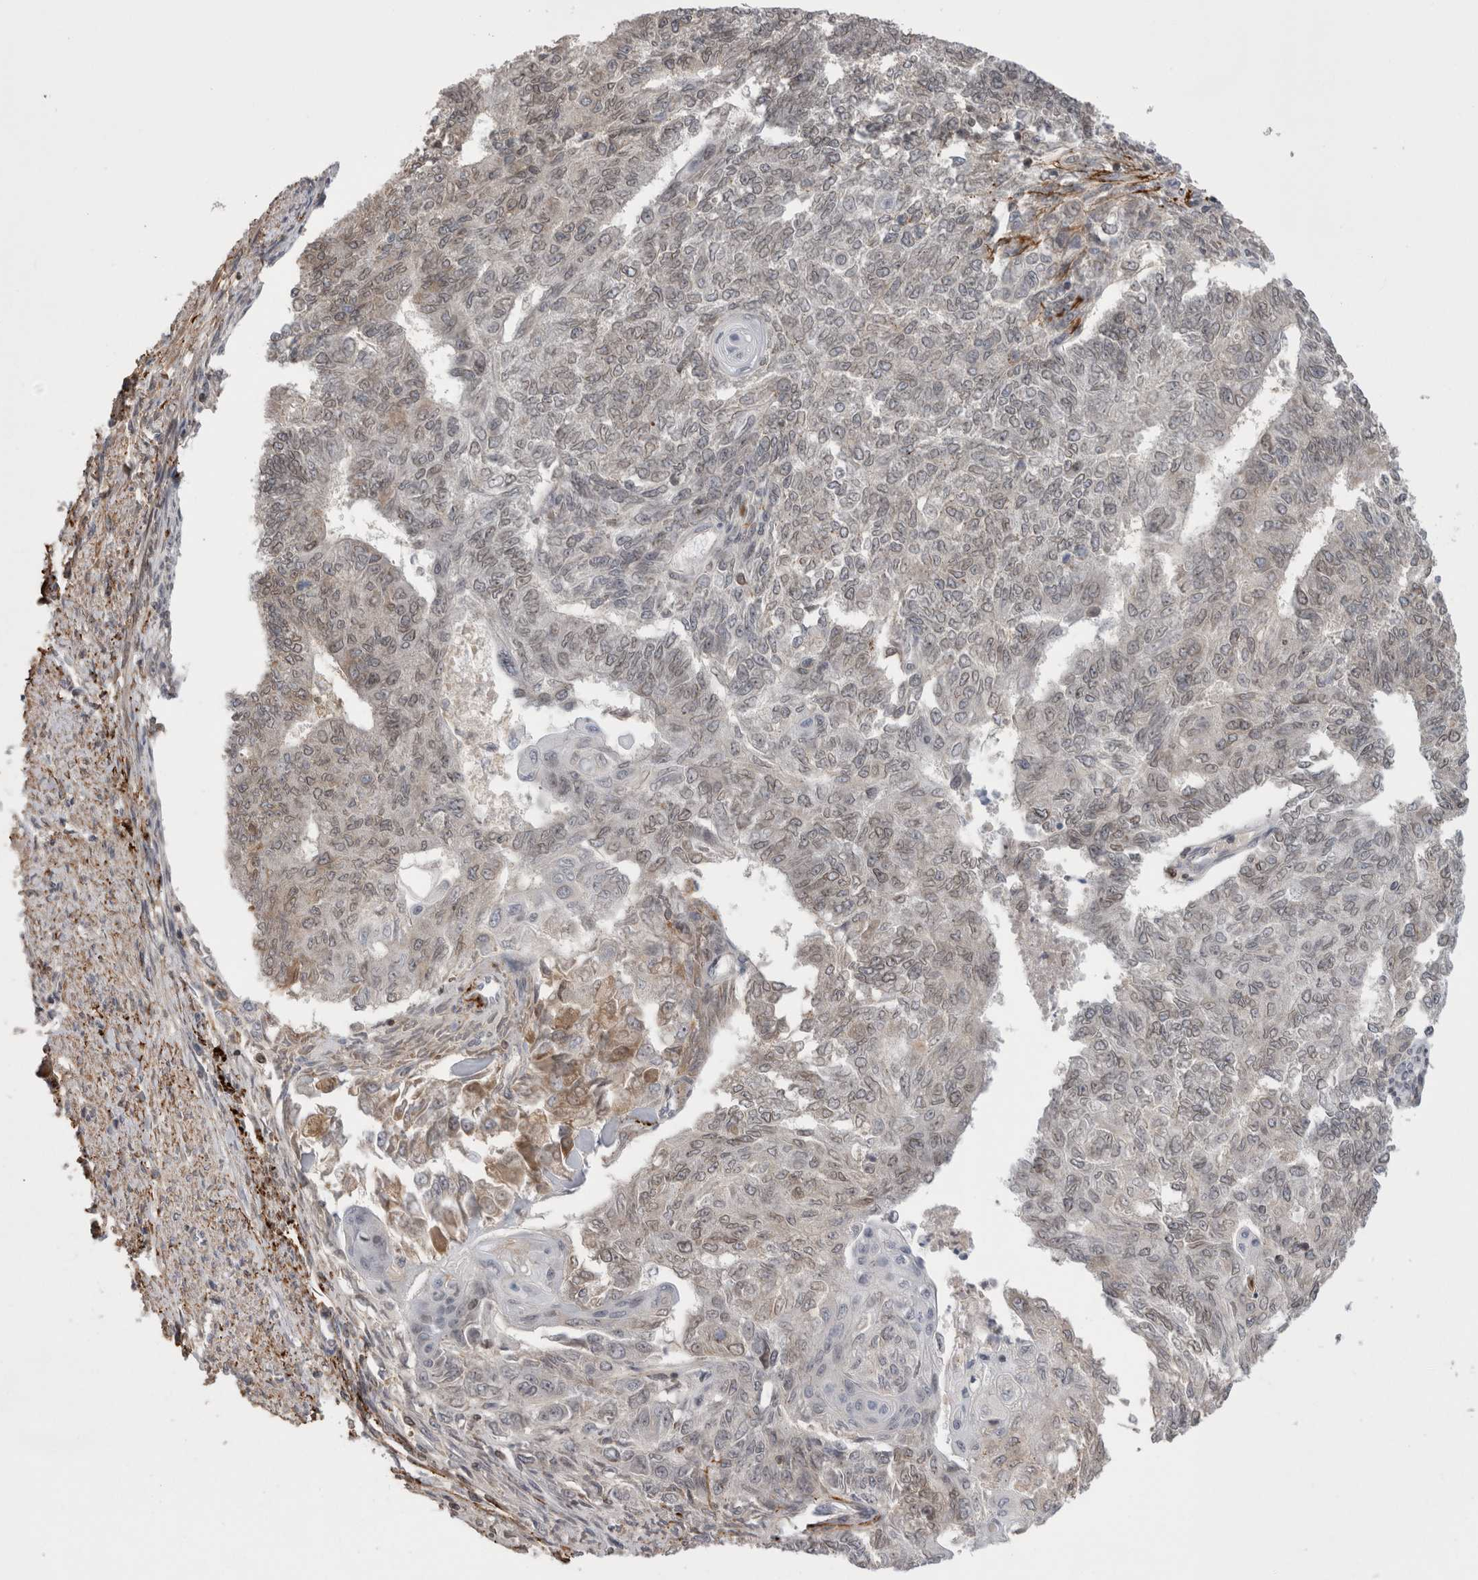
{"staining": {"intensity": "weak", "quantity": "<25%", "location": "nuclear"}, "tissue": "endometrial cancer", "cell_type": "Tumor cells", "image_type": "cancer", "snomed": [{"axis": "morphology", "description": "Adenocarcinoma, NOS"}, {"axis": "topography", "description": "Endometrium"}], "caption": "High magnification brightfield microscopy of endometrial adenocarcinoma stained with DAB (3,3'-diaminobenzidine) (brown) and counterstained with hematoxylin (blue): tumor cells show no significant staining.", "gene": "DARS2", "patient": {"sex": "female", "age": 32}}